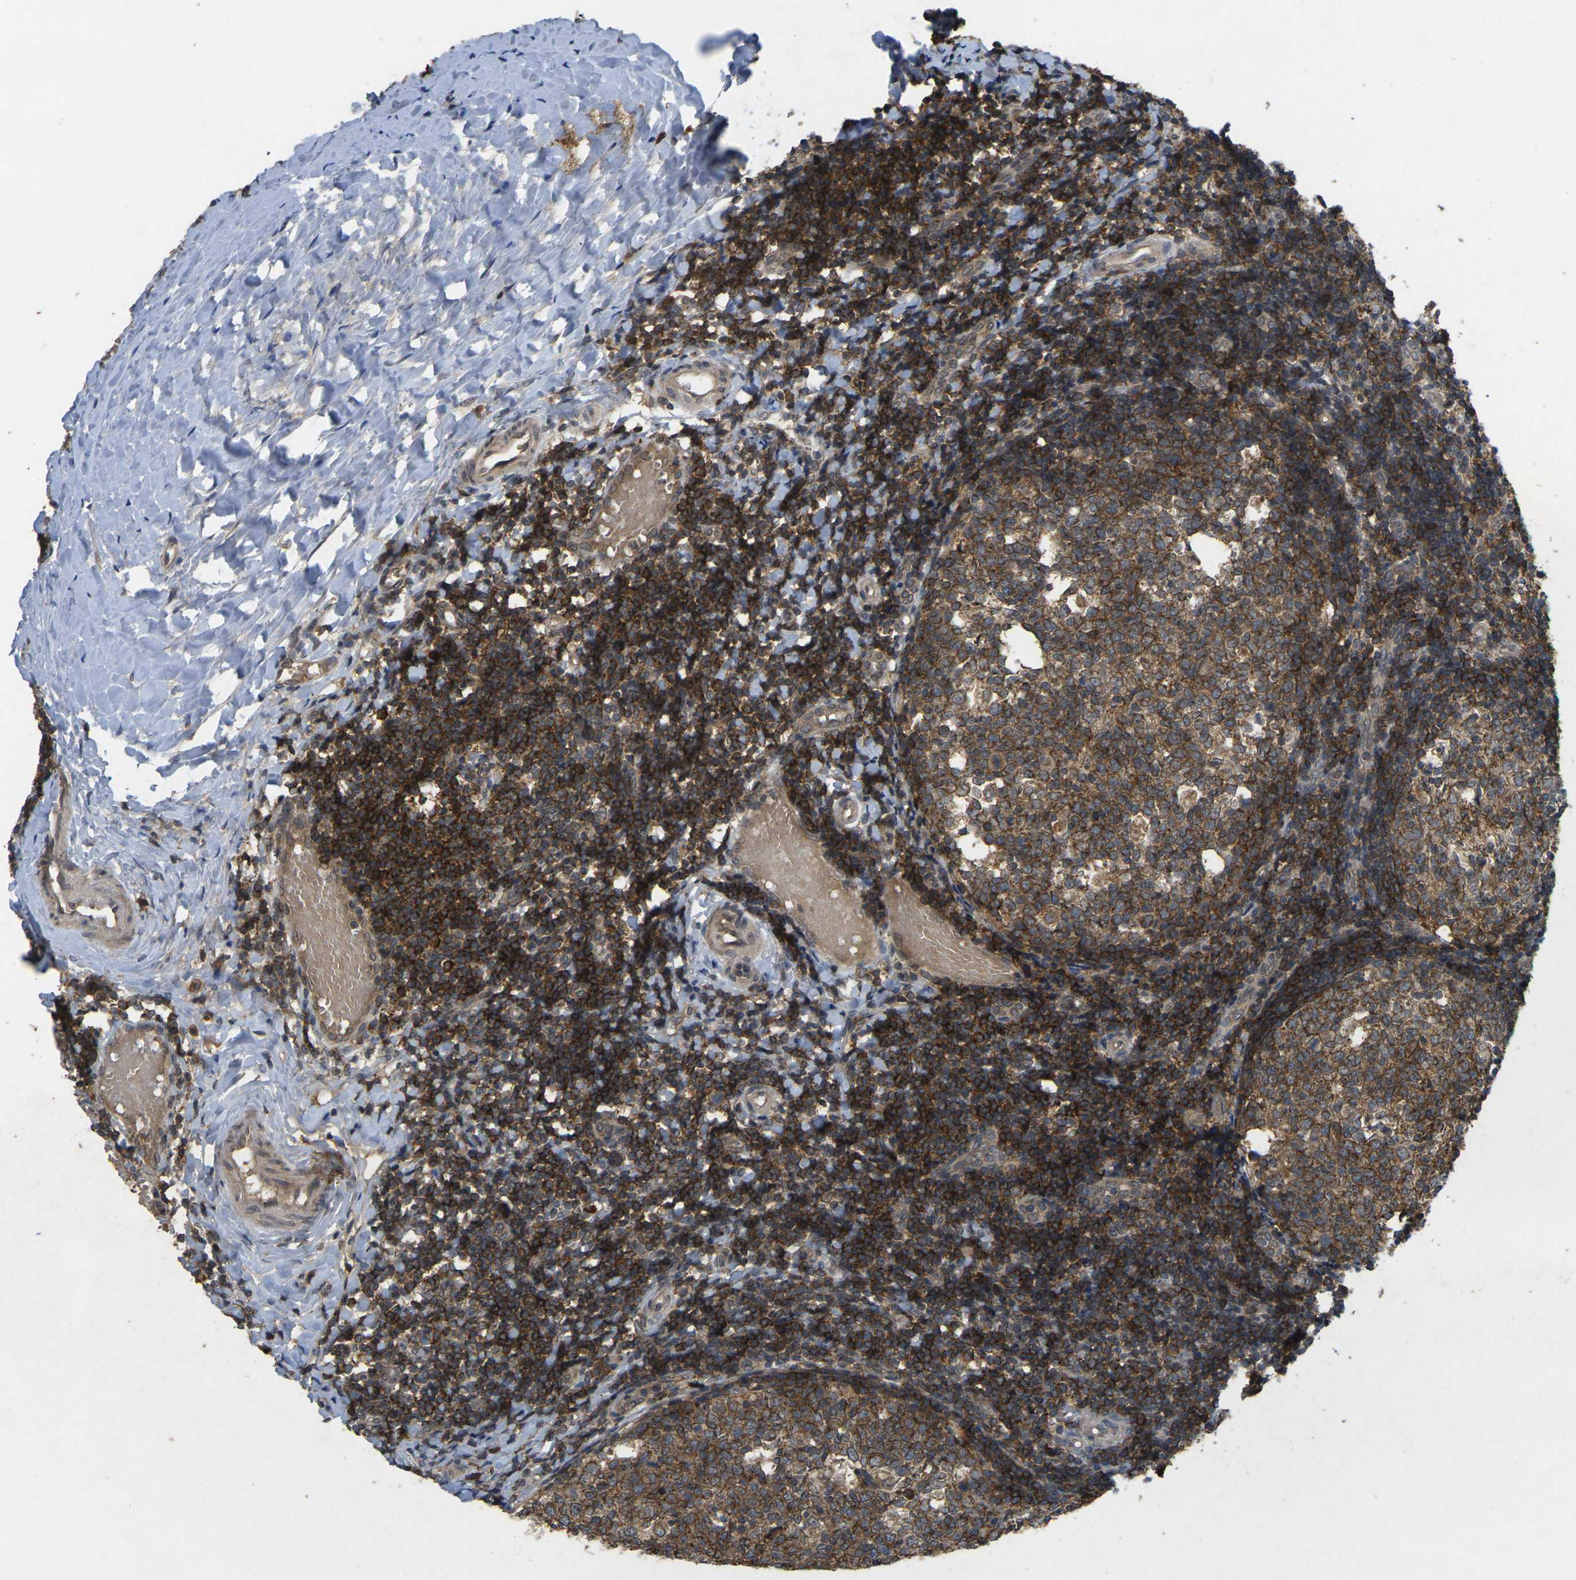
{"staining": {"intensity": "strong", "quantity": ">75%", "location": "cytoplasmic/membranous"}, "tissue": "tonsil", "cell_type": "Germinal center cells", "image_type": "normal", "snomed": [{"axis": "morphology", "description": "Normal tissue, NOS"}, {"axis": "topography", "description": "Tonsil"}], "caption": "About >75% of germinal center cells in normal tonsil reveal strong cytoplasmic/membranous protein staining as visualized by brown immunohistochemical staining.", "gene": "ERN1", "patient": {"sex": "female", "age": 19}}